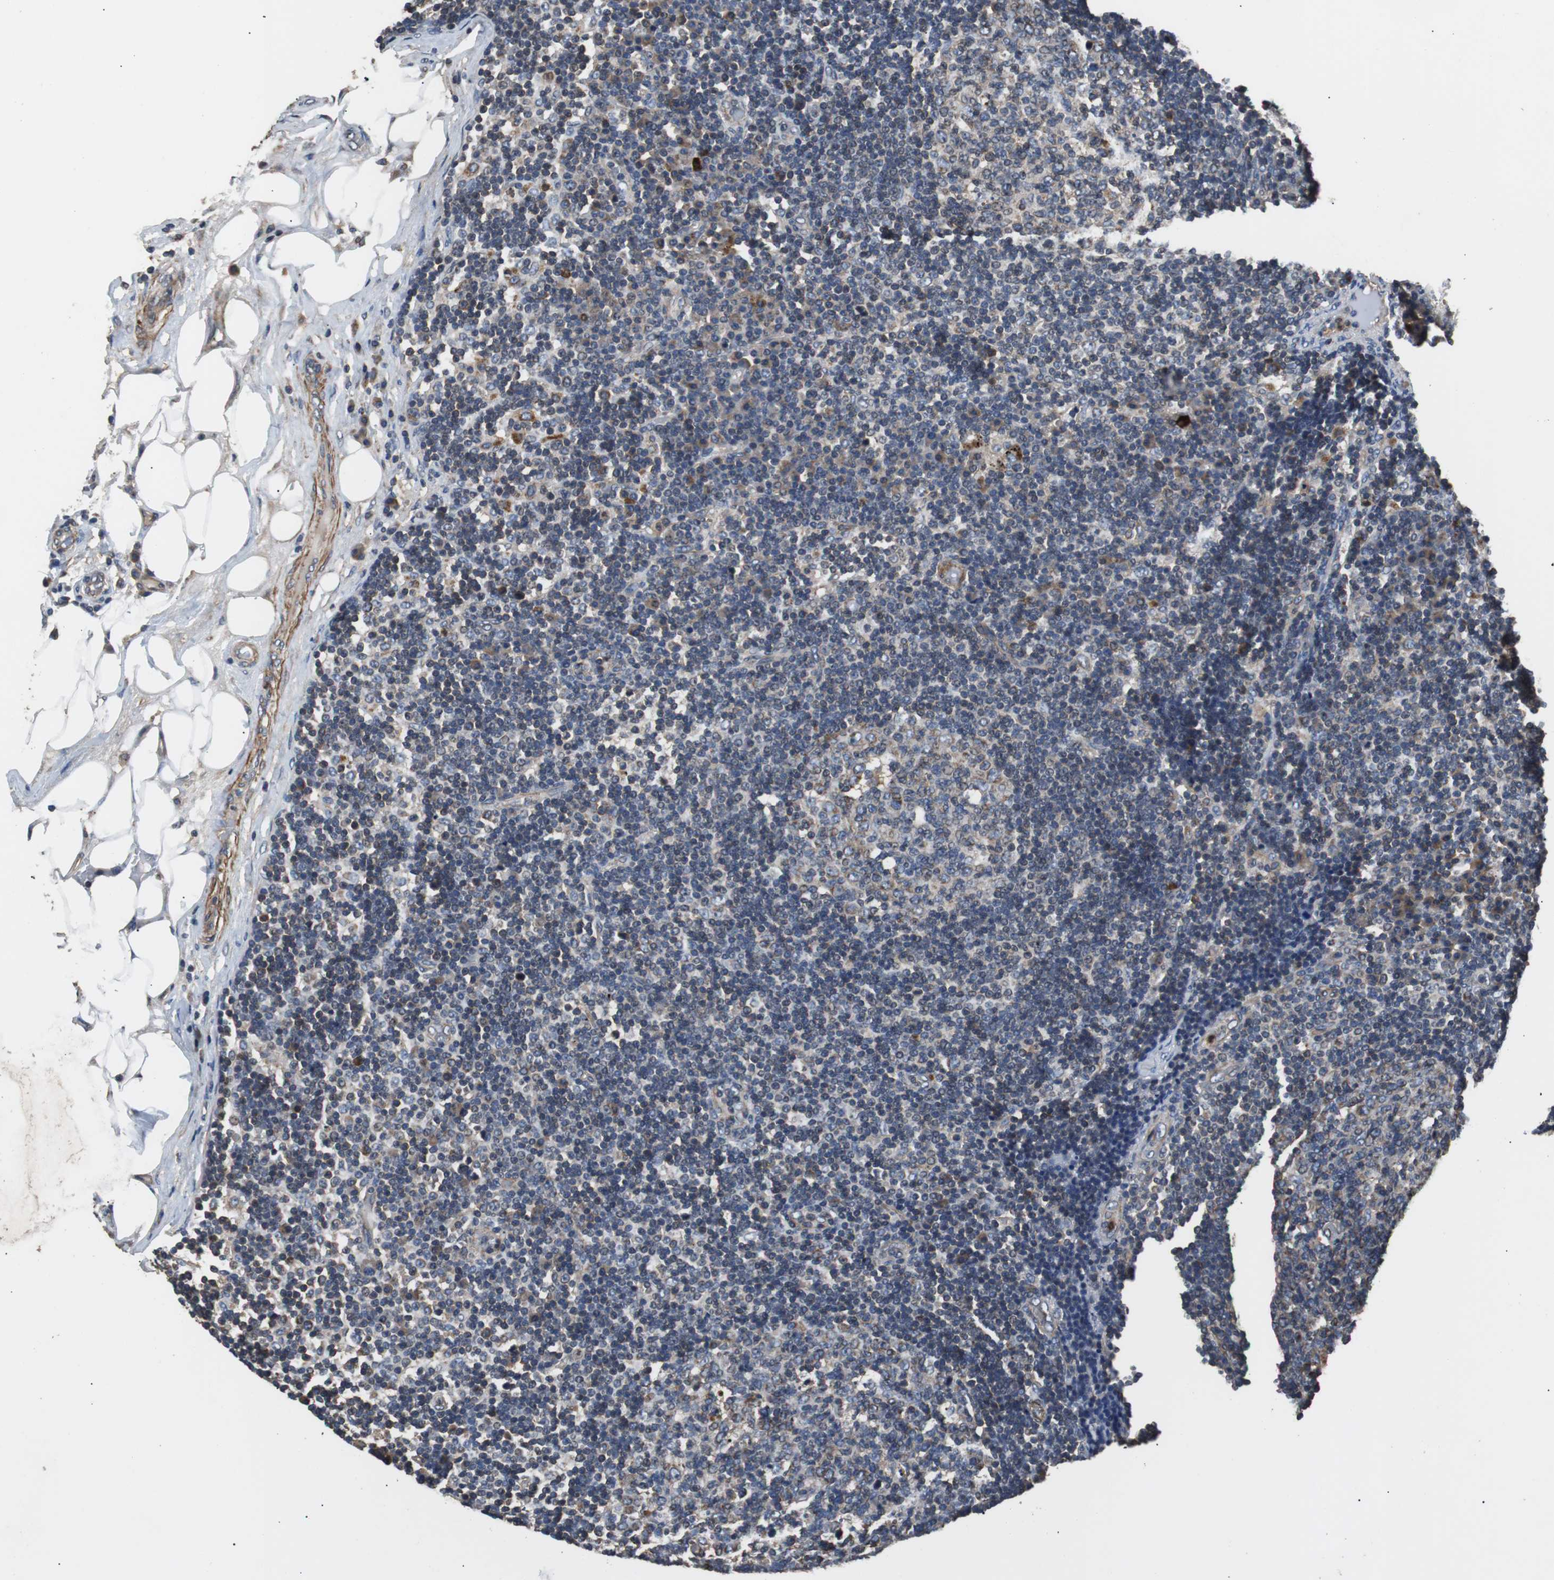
{"staining": {"intensity": "moderate", "quantity": ">75%", "location": "cytoplasmic/membranous"}, "tissue": "lymph node", "cell_type": "Germinal center cells", "image_type": "normal", "snomed": [{"axis": "morphology", "description": "Normal tissue, NOS"}, {"axis": "morphology", "description": "Squamous cell carcinoma, metastatic, NOS"}, {"axis": "topography", "description": "Lymph node"}], "caption": "IHC image of normal lymph node: human lymph node stained using immunohistochemistry demonstrates medium levels of moderate protein expression localized specifically in the cytoplasmic/membranous of germinal center cells, appearing as a cytoplasmic/membranous brown color.", "gene": "PITRM1", "patient": {"sex": "female", "age": 53}}